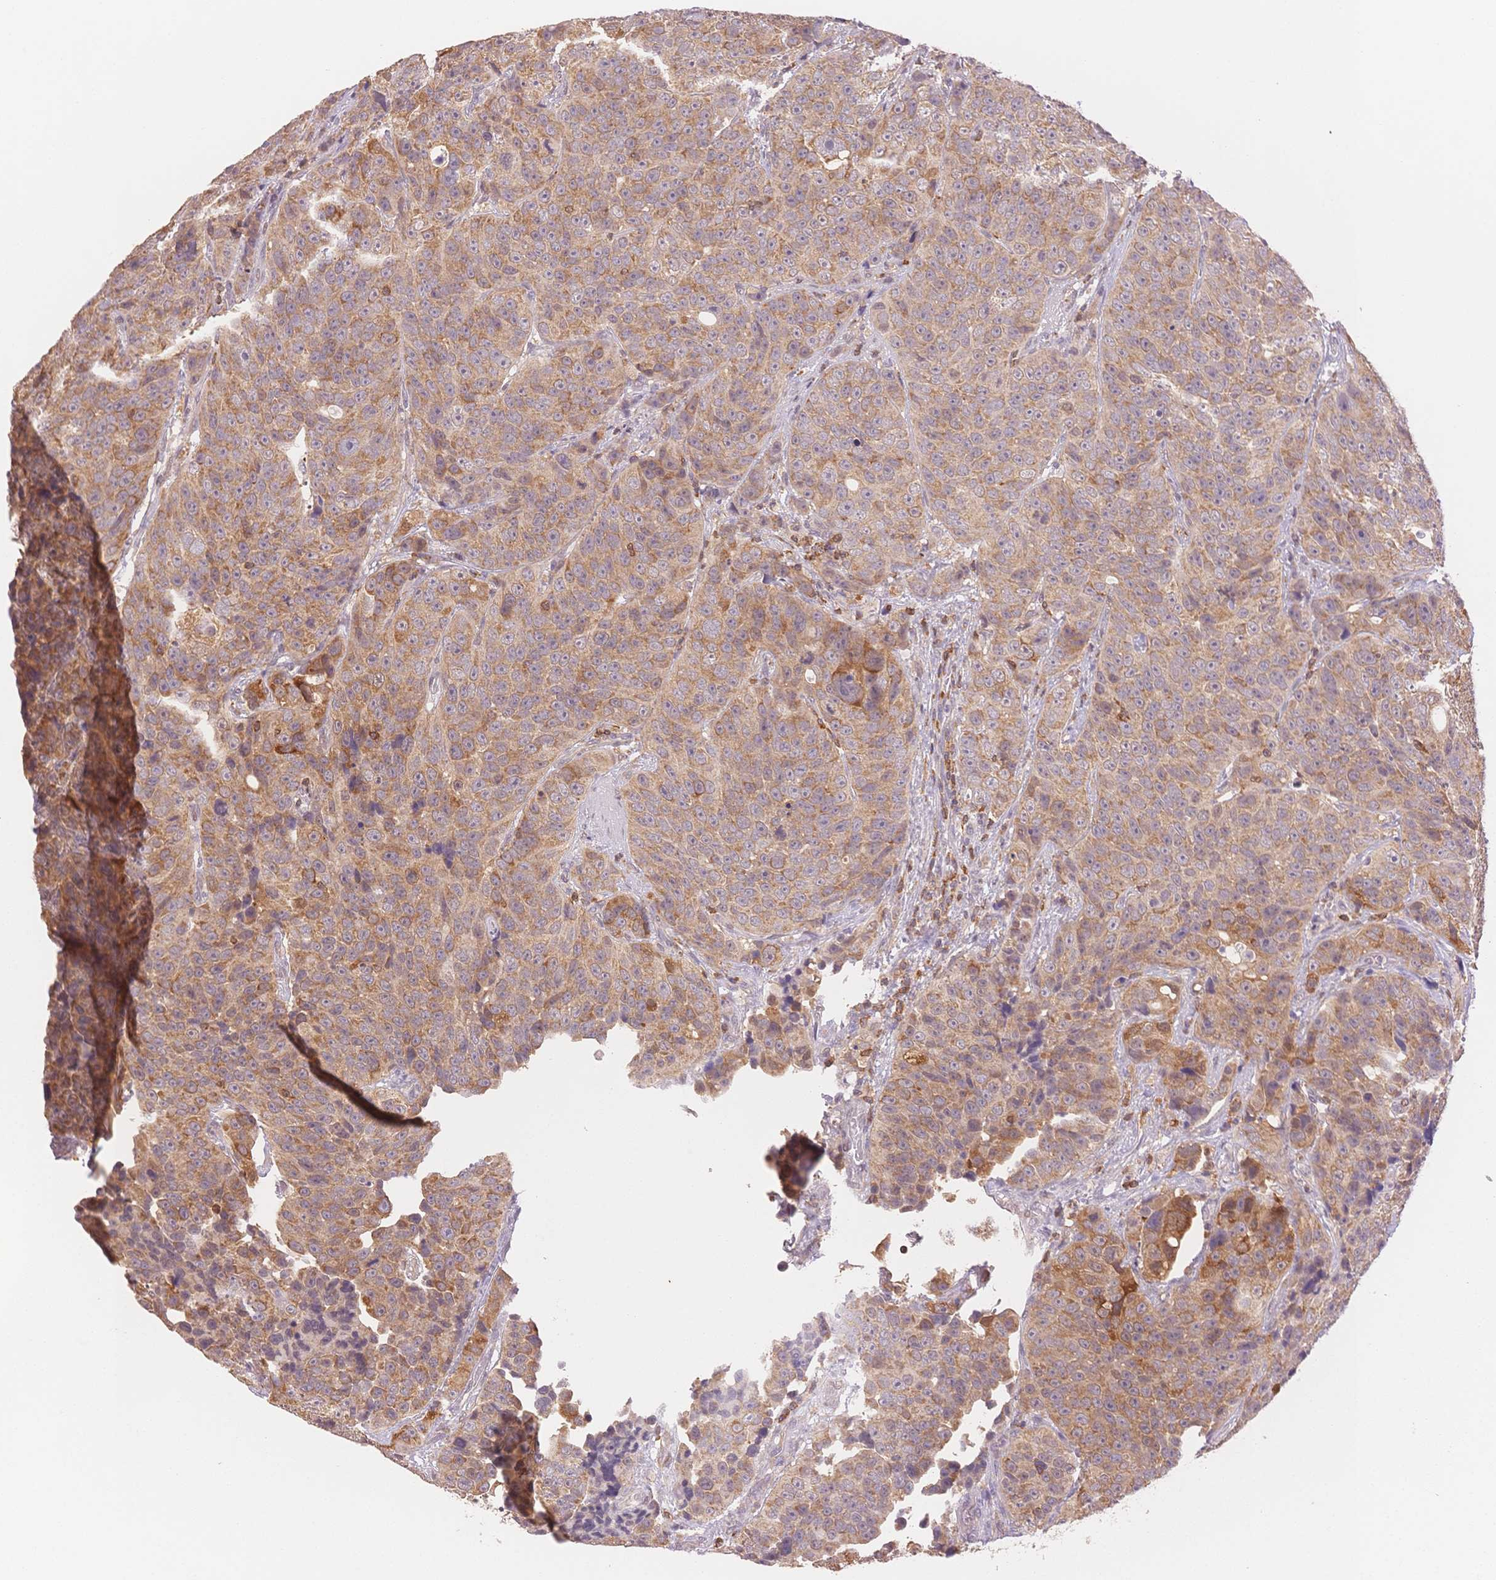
{"staining": {"intensity": "moderate", "quantity": ">75%", "location": "cytoplasmic/membranous"}, "tissue": "urothelial cancer", "cell_type": "Tumor cells", "image_type": "cancer", "snomed": [{"axis": "morphology", "description": "Urothelial carcinoma, NOS"}, {"axis": "topography", "description": "Urinary bladder"}], "caption": "Approximately >75% of tumor cells in human transitional cell carcinoma show moderate cytoplasmic/membranous protein positivity as visualized by brown immunohistochemical staining.", "gene": "STK39", "patient": {"sex": "male", "age": 52}}